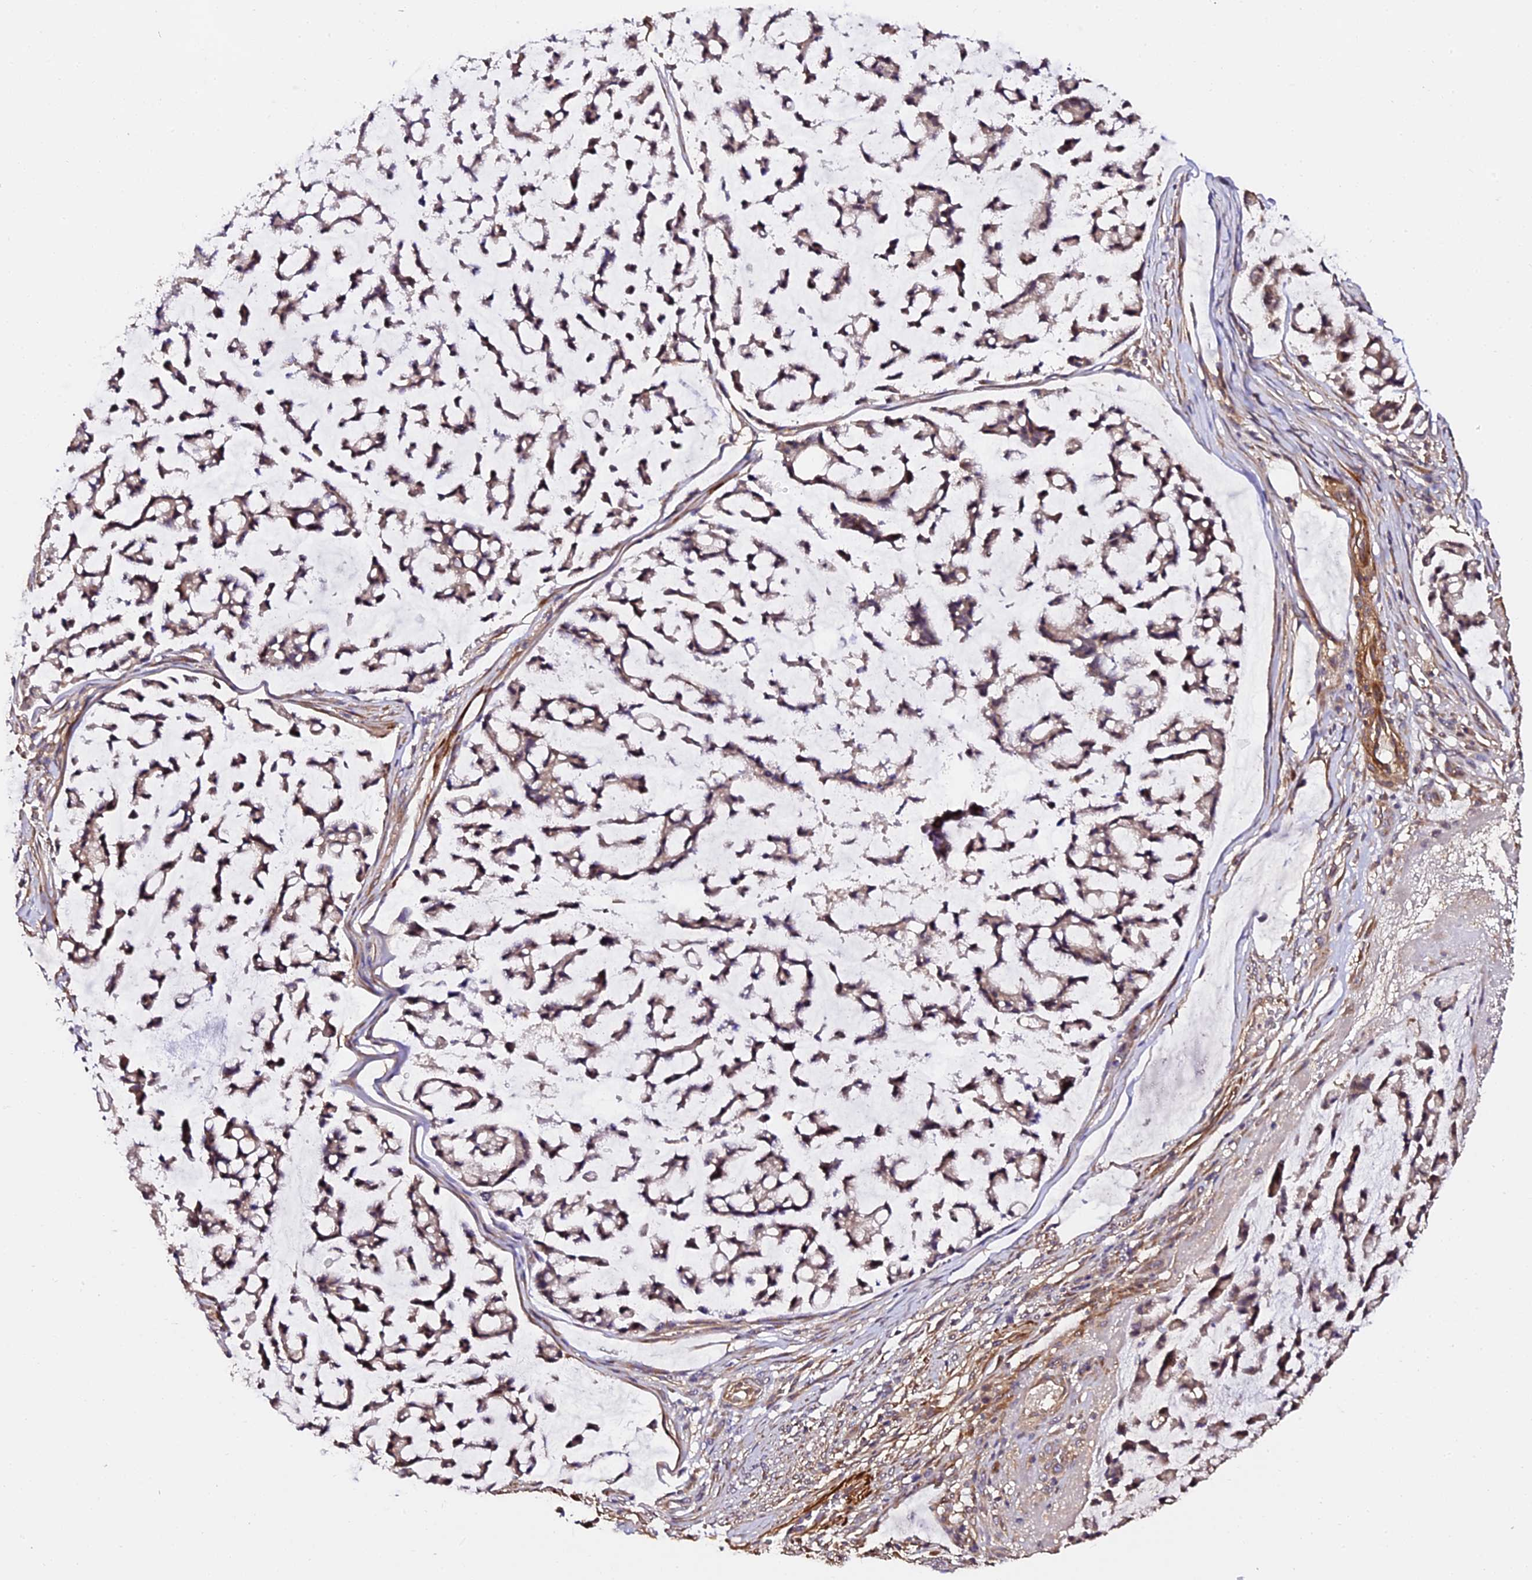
{"staining": {"intensity": "weak", "quantity": ">75%", "location": "cytoplasmic/membranous"}, "tissue": "stomach cancer", "cell_type": "Tumor cells", "image_type": "cancer", "snomed": [{"axis": "morphology", "description": "Adenocarcinoma, NOS"}, {"axis": "topography", "description": "Stomach, lower"}], "caption": "A brown stain shows weak cytoplasmic/membranous positivity of a protein in stomach cancer (adenocarcinoma) tumor cells.", "gene": "TDO2", "patient": {"sex": "male", "age": 67}}